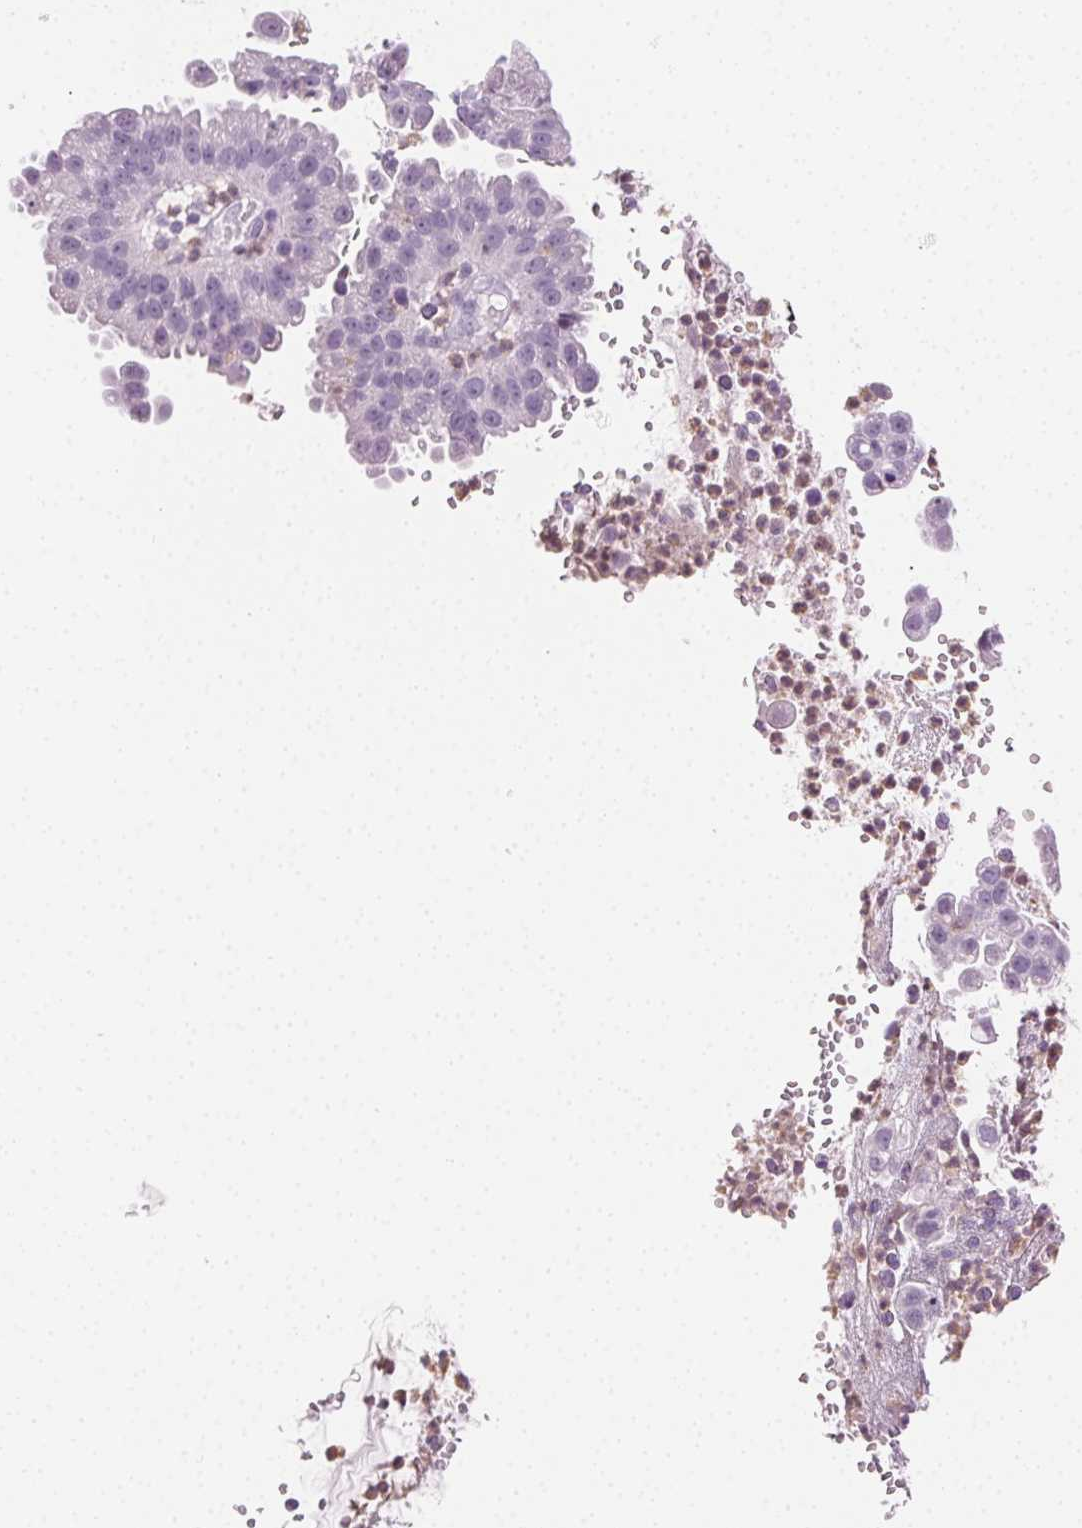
{"staining": {"intensity": "negative", "quantity": "none", "location": "none"}, "tissue": "cervical cancer", "cell_type": "Tumor cells", "image_type": "cancer", "snomed": [{"axis": "morphology", "description": "Adenocarcinoma, NOS"}, {"axis": "topography", "description": "Cervix"}], "caption": "Cervical cancer (adenocarcinoma) was stained to show a protein in brown. There is no significant staining in tumor cells. (Immunohistochemistry, brightfield microscopy, high magnification).", "gene": "MPO", "patient": {"sex": "female", "age": 34}}